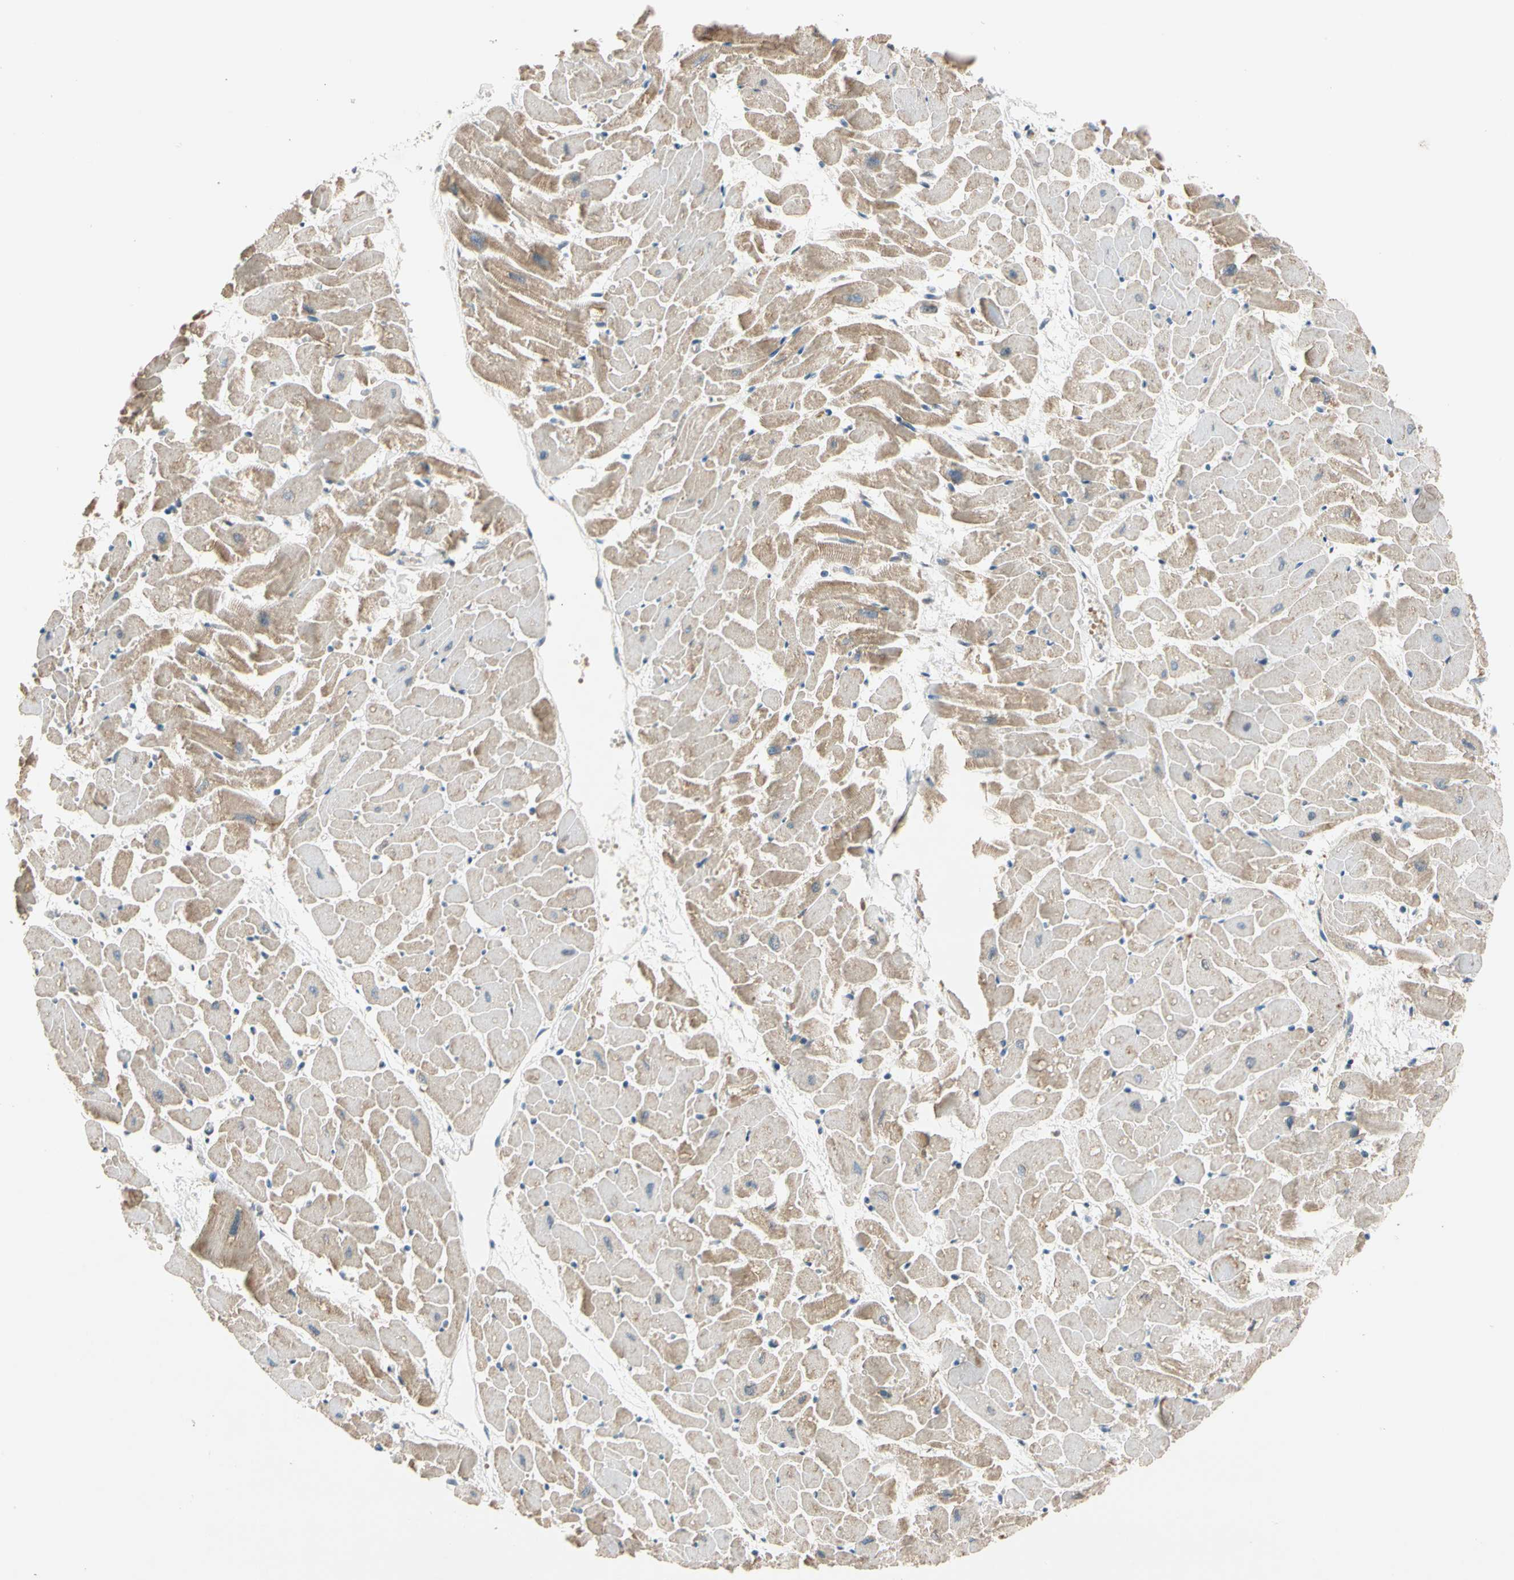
{"staining": {"intensity": "weak", "quantity": ">75%", "location": "cytoplasmic/membranous"}, "tissue": "heart muscle", "cell_type": "Cardiomyocytes", "image_type": "normal", "snomed": [{"axis": "morphology", "description": "Normal tissue, NOS"}, {"axis": "topography", "description": "Heart"}], "caption": "This is a histology image of IHC staining of normal heart muscle, which shows weak positivity in the cytoplasmic/membranous of cardiomyocytes.", "gene": "RIOX2", "patient": {"sex": "female", "age": 19}}